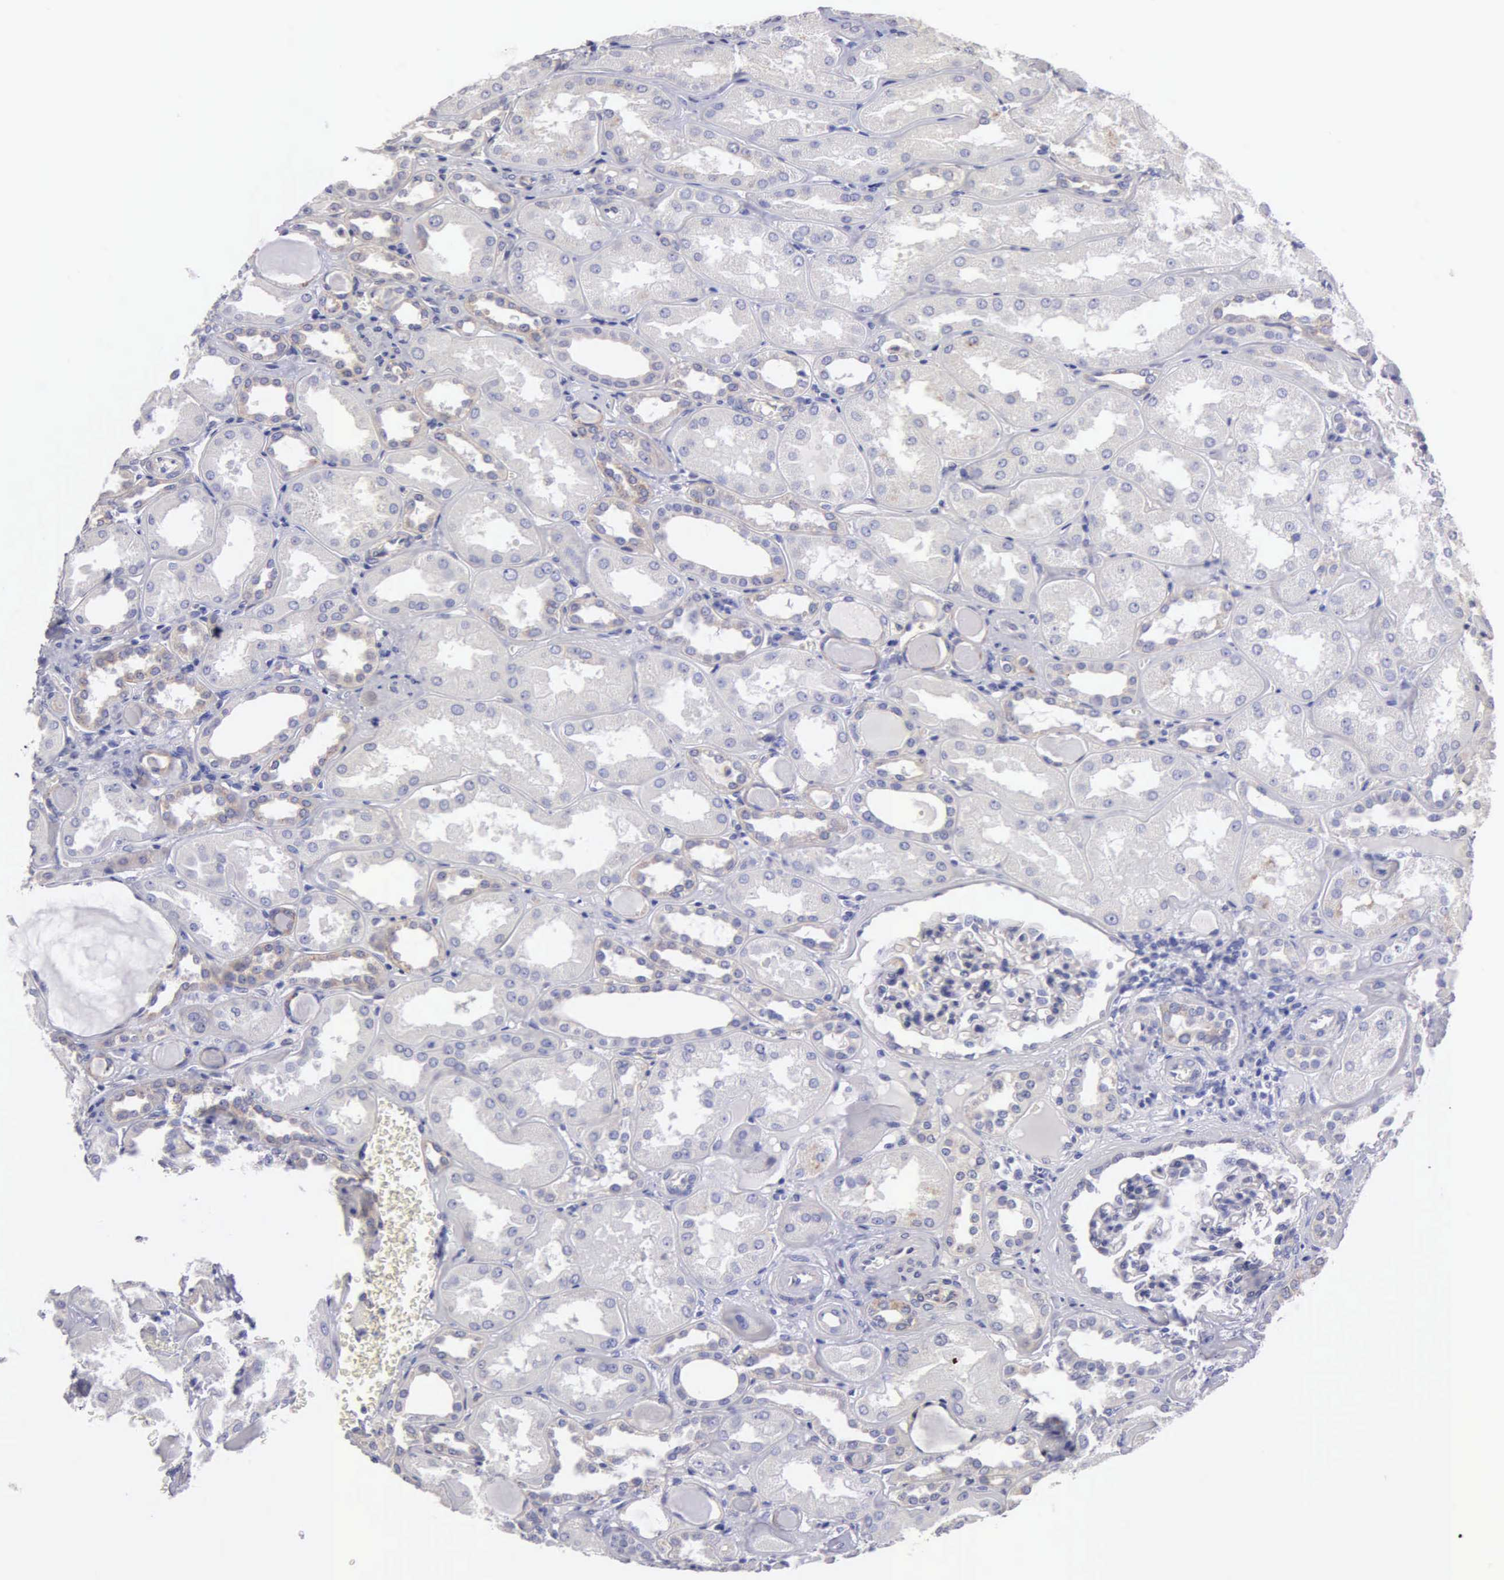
{"staining": {"intensity": "negative", "quantity": "none", "location": "none"}, "tissue": "kidney", "cell_type": "Cells in glomeruli", "image_type": "normal", "snomed": [{"axis": "morphology", "description": "Normal tissue, NOS"}, {"axis": "topography", "description": "Kidney"}], "caption": "IHC image of unremarkable kidney: human kidney stained with DAB exhibits no significant protein expression in cells in glomeruli. (Immunohistochemistry, brightfield microscopy, high magnification).", "gene": "APP", "patient": {"sex": "male", "age": 61}}